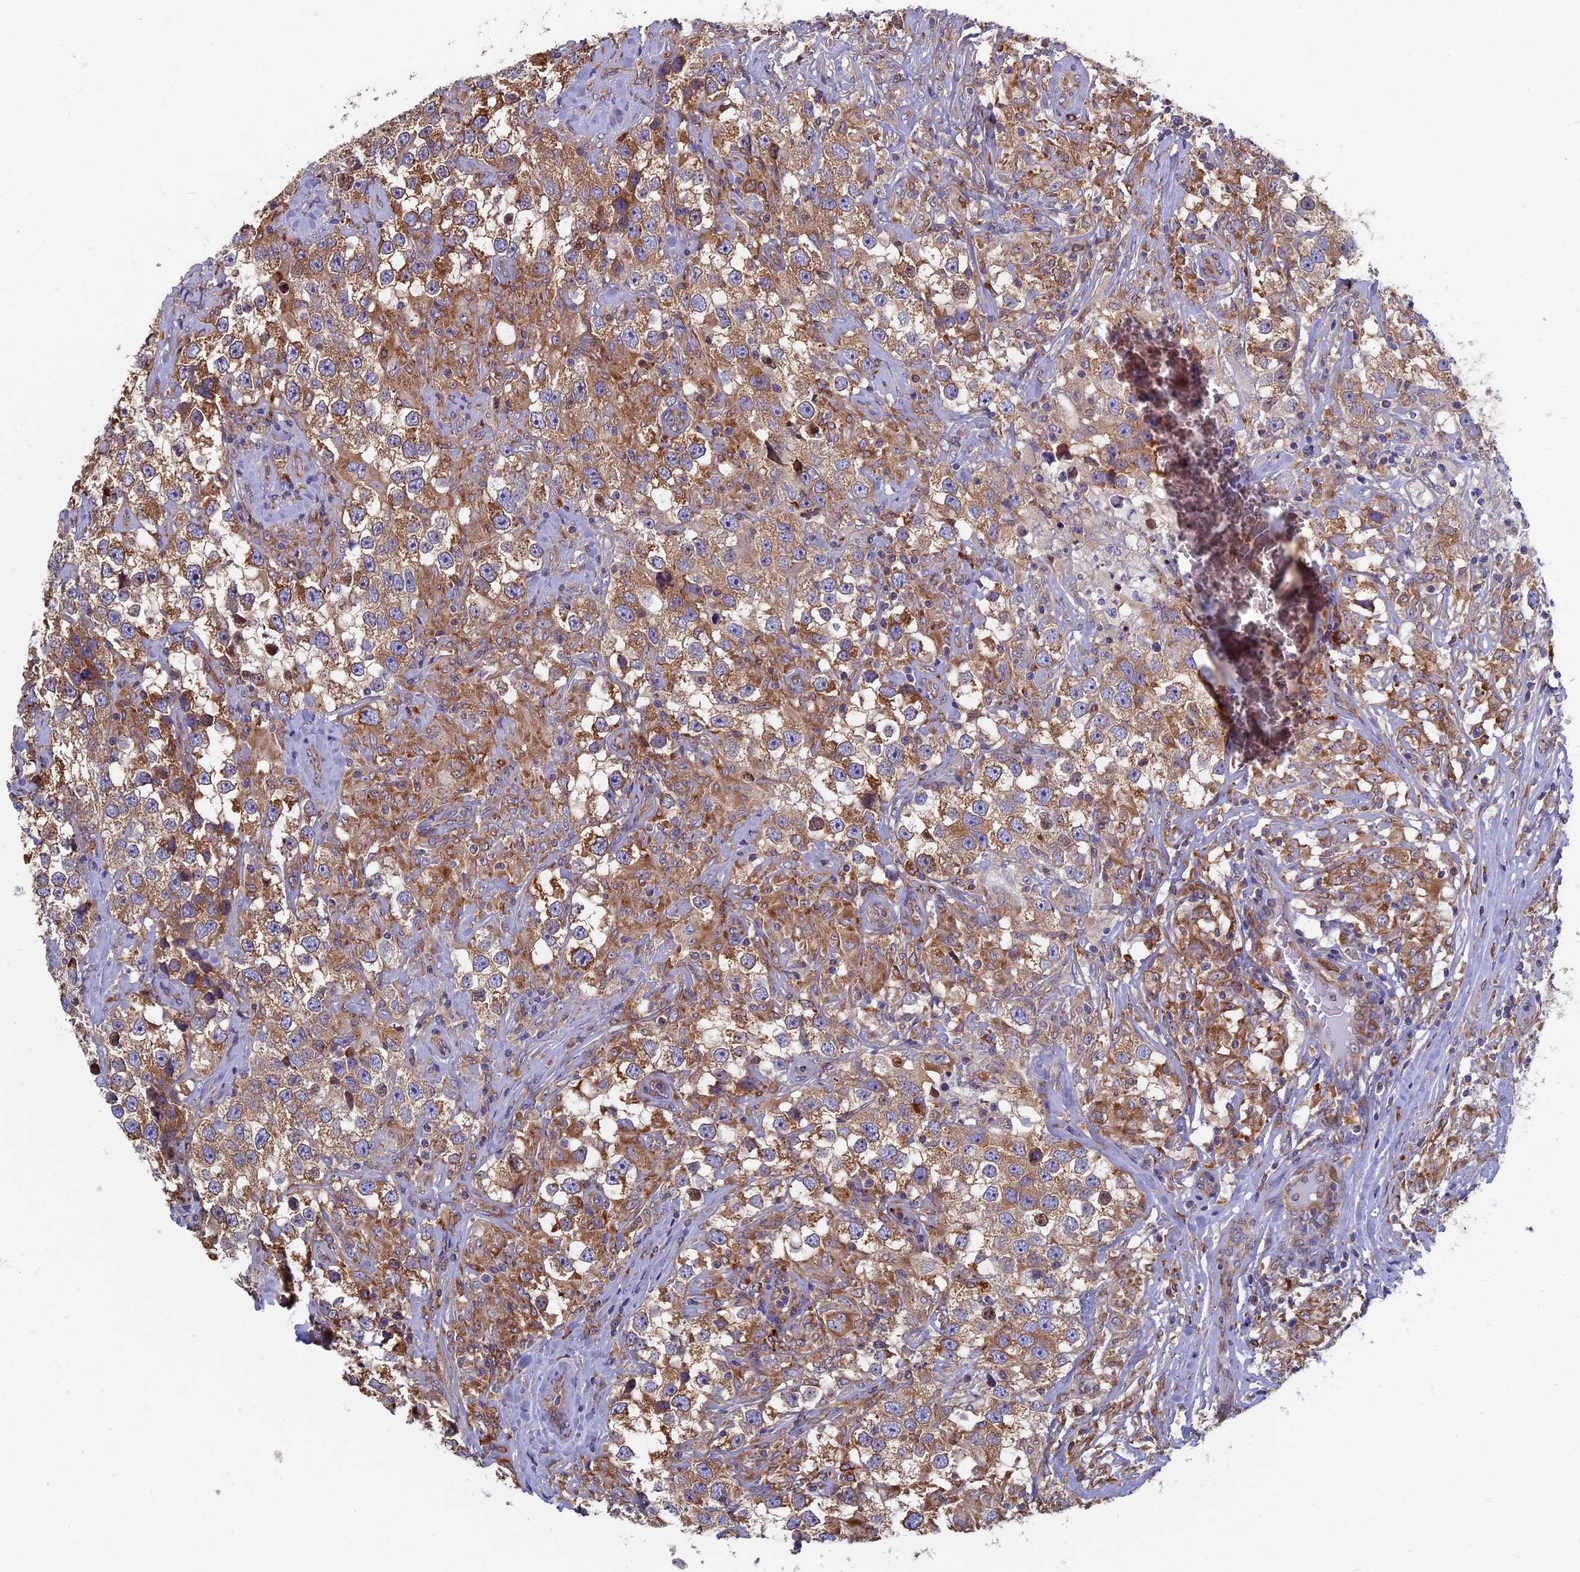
{"staining": {"intensity": "moderate", "quantity": ">75%", "location": "cytoplasmic/membranous"}, "tissue": "testis cancer", "cell_type": "Tumor cells", "image_type": "cancer", "snomed": [{"axis": "morphology", "description": "Seminoma, NOS"}, {"axis": "topography", "description": "Testis"}], "caption": "IHC (DAB) staining of testis seminoma displays moderate cytoplasmic/membranous protein staining in about >75% of tumor cells. (brown staining indicates protein expression, while blue staining denotes nuclei).", "gene": "YBX1", "patient": {"sex": "male", "age": 46}}